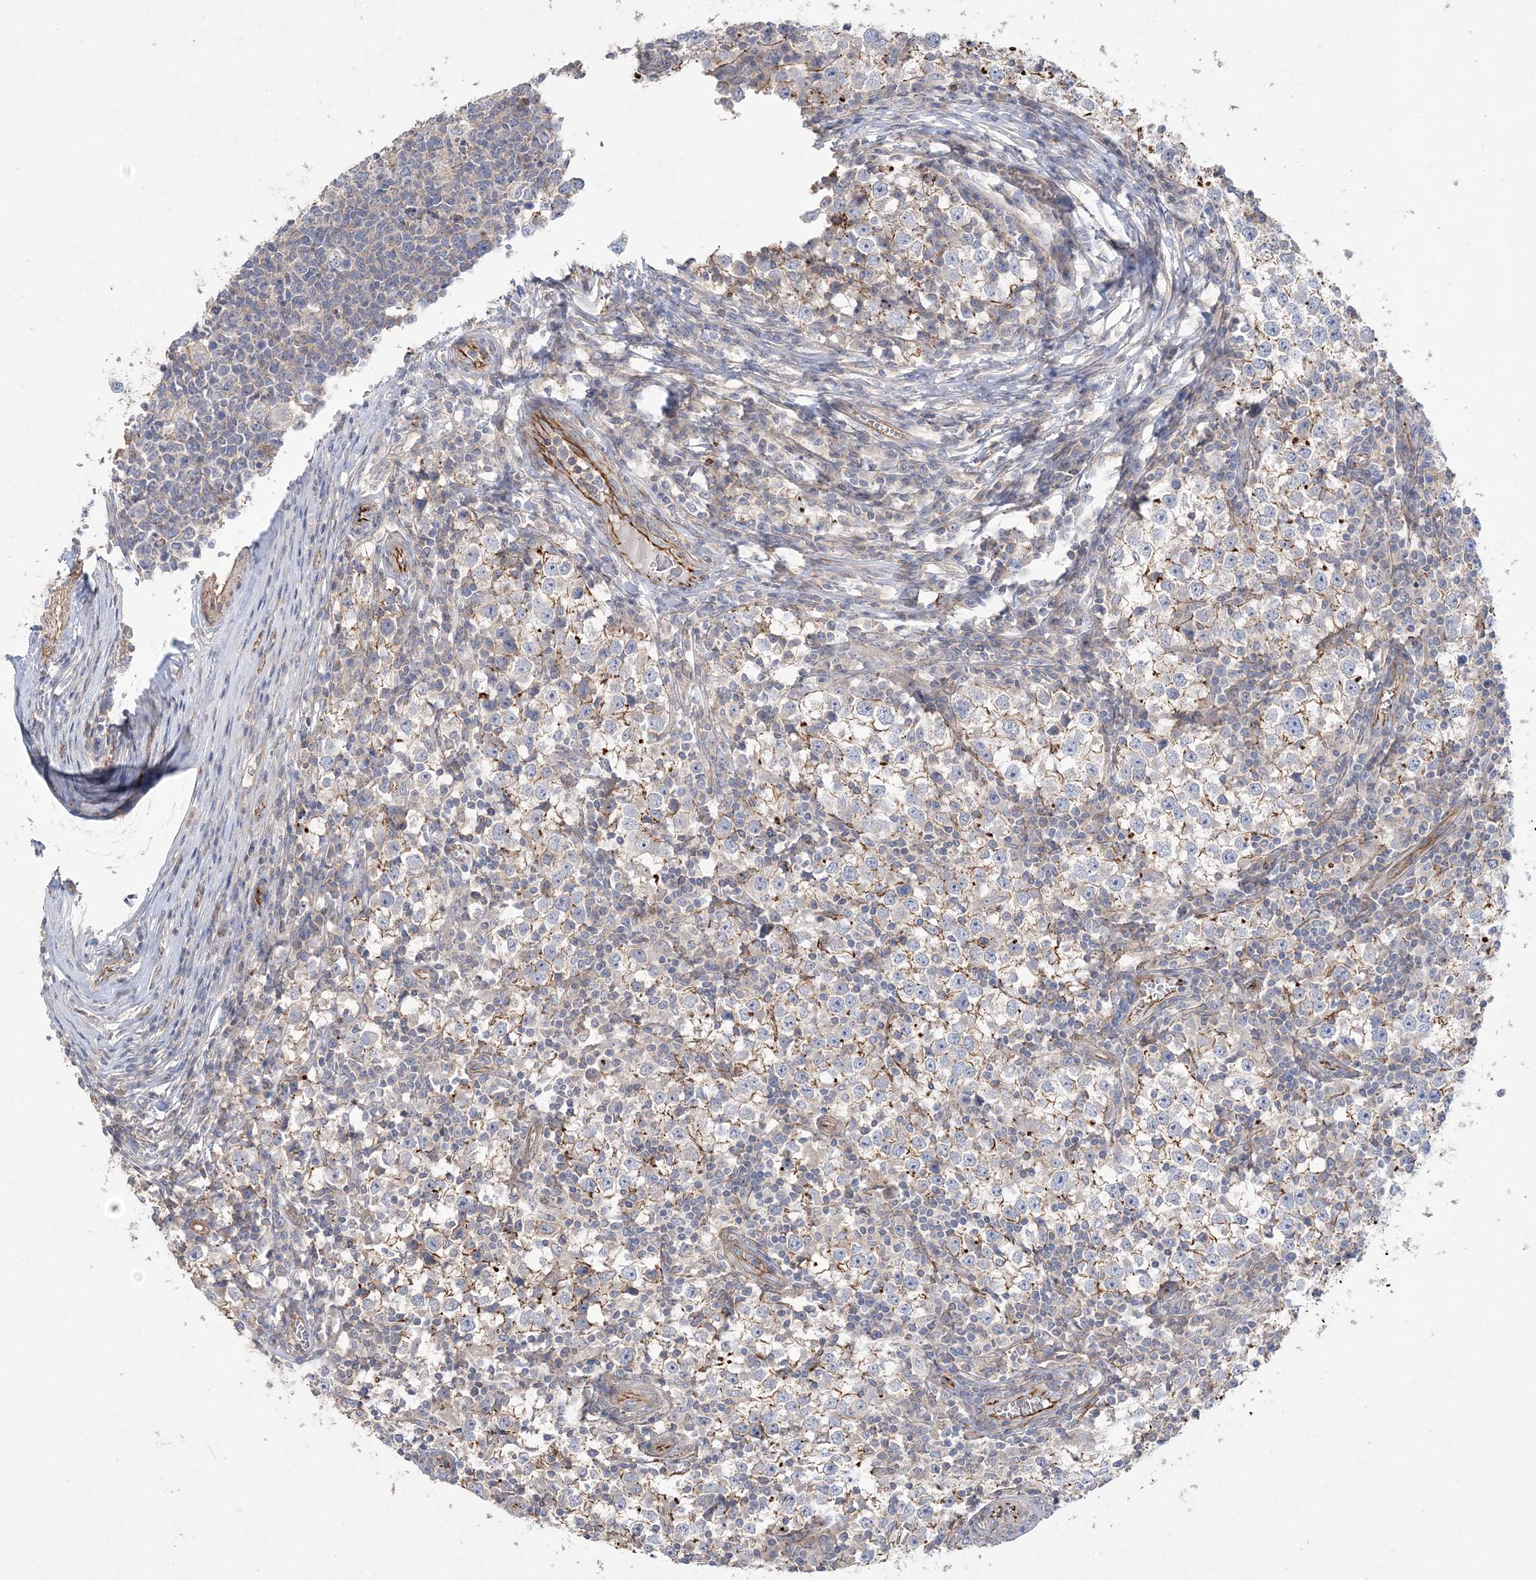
{"staining": {"intensity": "negative", "quantity": "none", "location": "none"}, "tissue": "testis cancer", "cell_type": "Tumor cells", "image_type": "cancer", "snomed": [{"axis": "morphology", "description": "Seminoma, NOS"}, {"axis": "topography", "description": "Testis"}], "caption": "Immunohistochemical staining of testis cancer displays no significant expression in tumor cells.", "gene": "PIGC", "patient": {"sex": "male", "age": 65}}